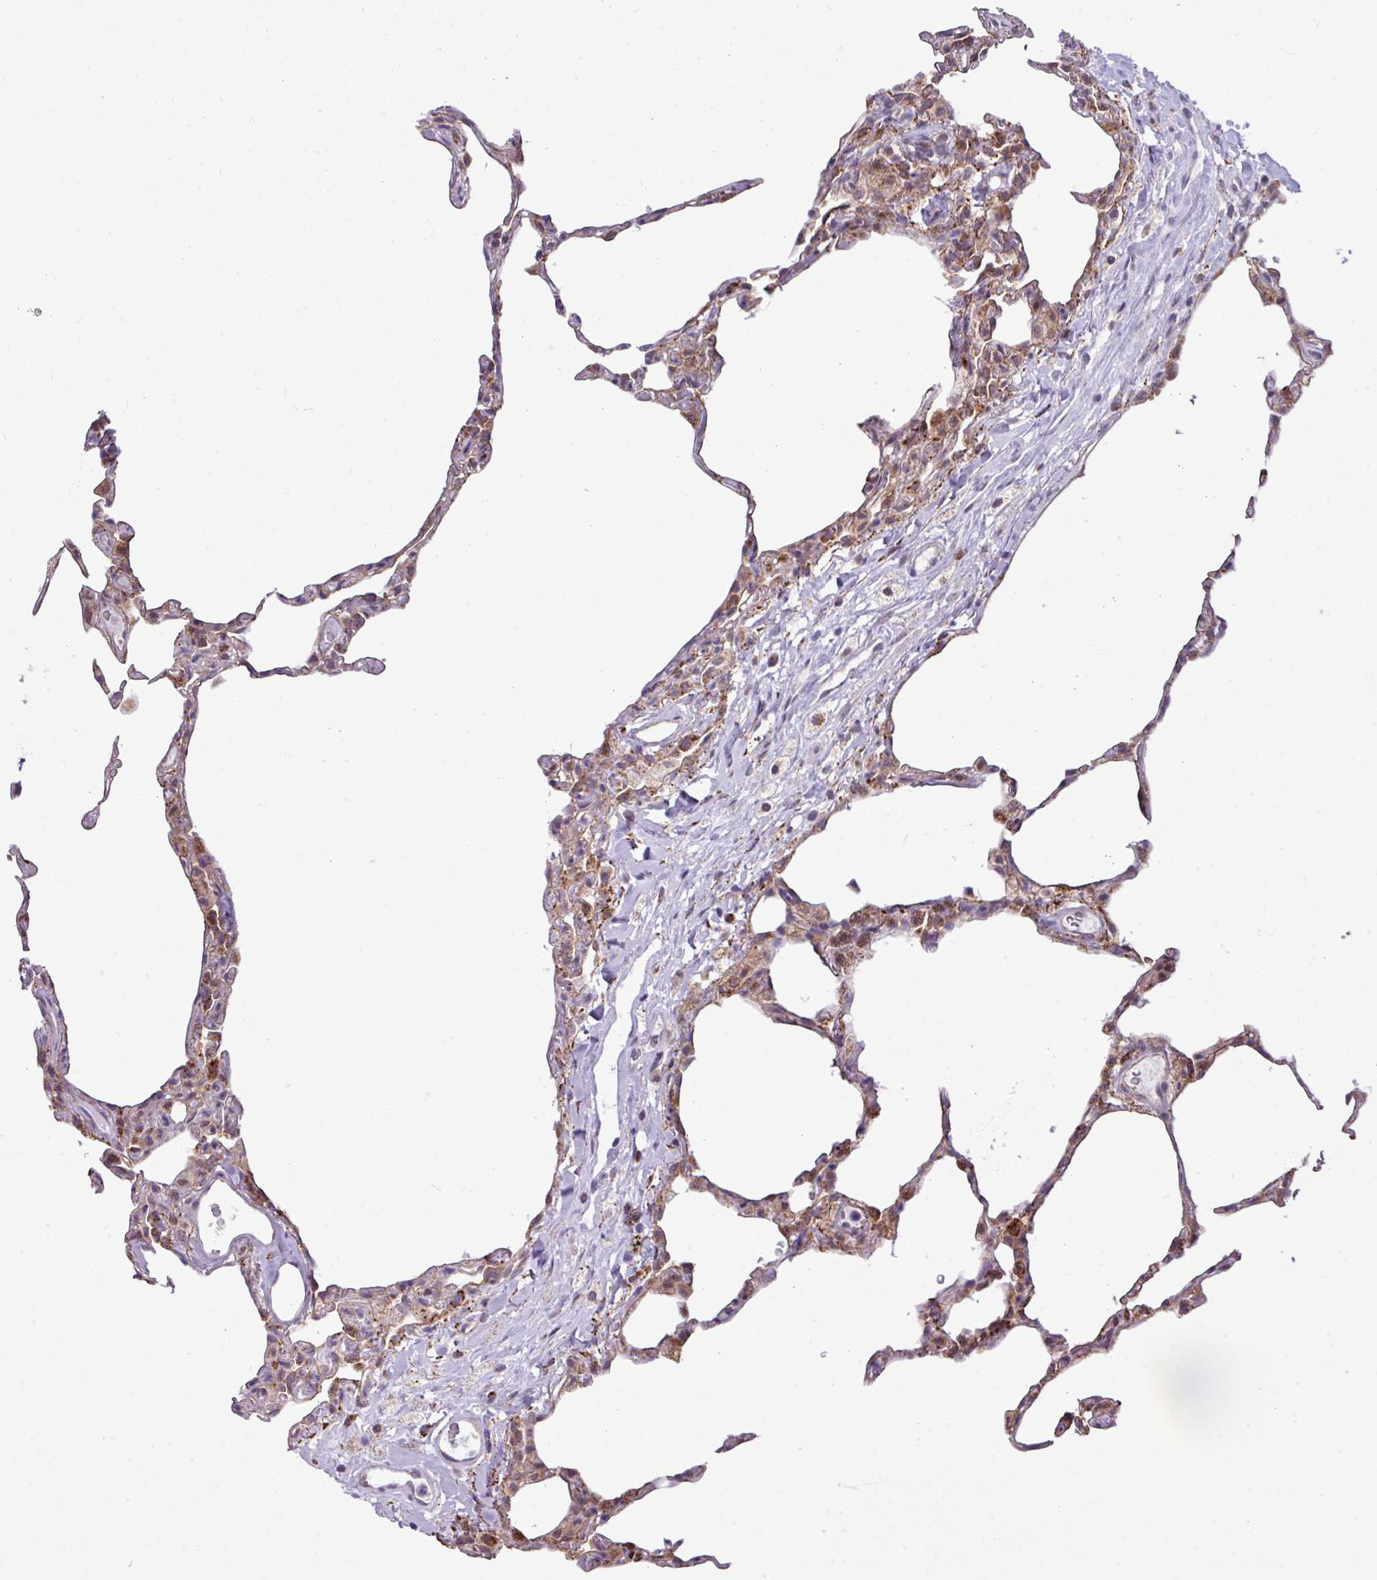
{"staining": {"intensity": "moderate", "quantity": "<25%", "location": "cytoplasmic/membranous"}, "tissue": "lung", "cell_type": "Alveolar cells", "image_type": "normal", "snomed": [{"axis": "morphology", "description": "Normal tissue, NOS"}, {"axis": "topography", "description": "Lung"}], "caption": "Immunohistochemical staining of benign human lung demonstrates moderate cytoplasmic/membranous protein positivity in approximately <25% of alveolar cells.", "gene": "SGPP1", "patient": {"sex": "female", "age": 57}}